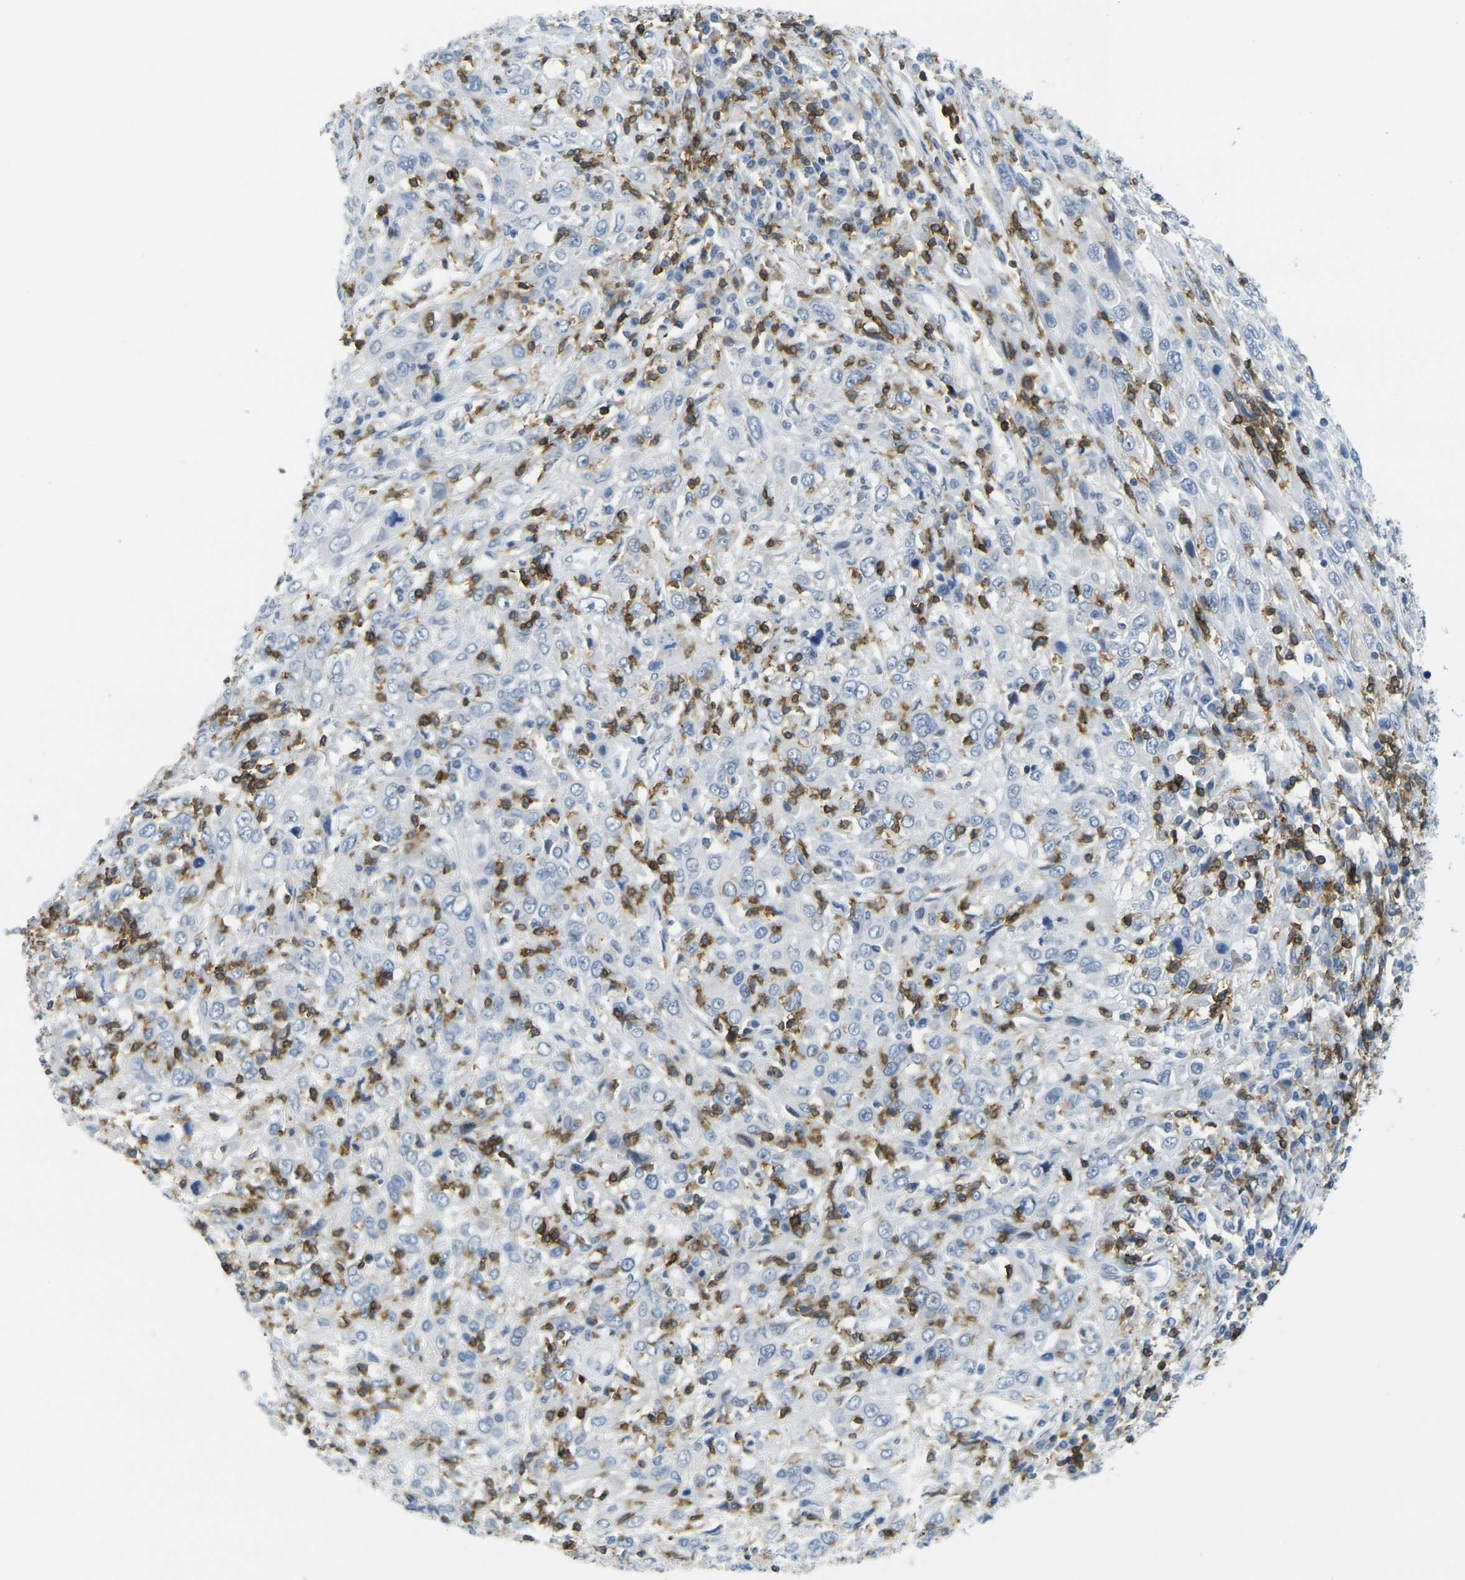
{"staining": {"intensity": "negative", "quantity": "none", "location": "none"}, "tissue": "cervical cancer", "cell_type": "Tumor cells", "image_type": "cancer", "snomed": [{"axis": "morphology", "description": "Squamous cell carcinoma, NOS"}, {"axis": "topography", "description": "Cervix"}], "caption": "High power microscopy histopathology image of an immunohistochemistry (IHC) histopathology image of cervical cancer (squamous cell carcinoma), revealing no significant staining in tumor cells. (DAB immunohistochemistry (IHC) visualized using brightfield microscopy, high magnification).", "gene": "CD3D", "patient": {"sex": "female", "age": 46}}